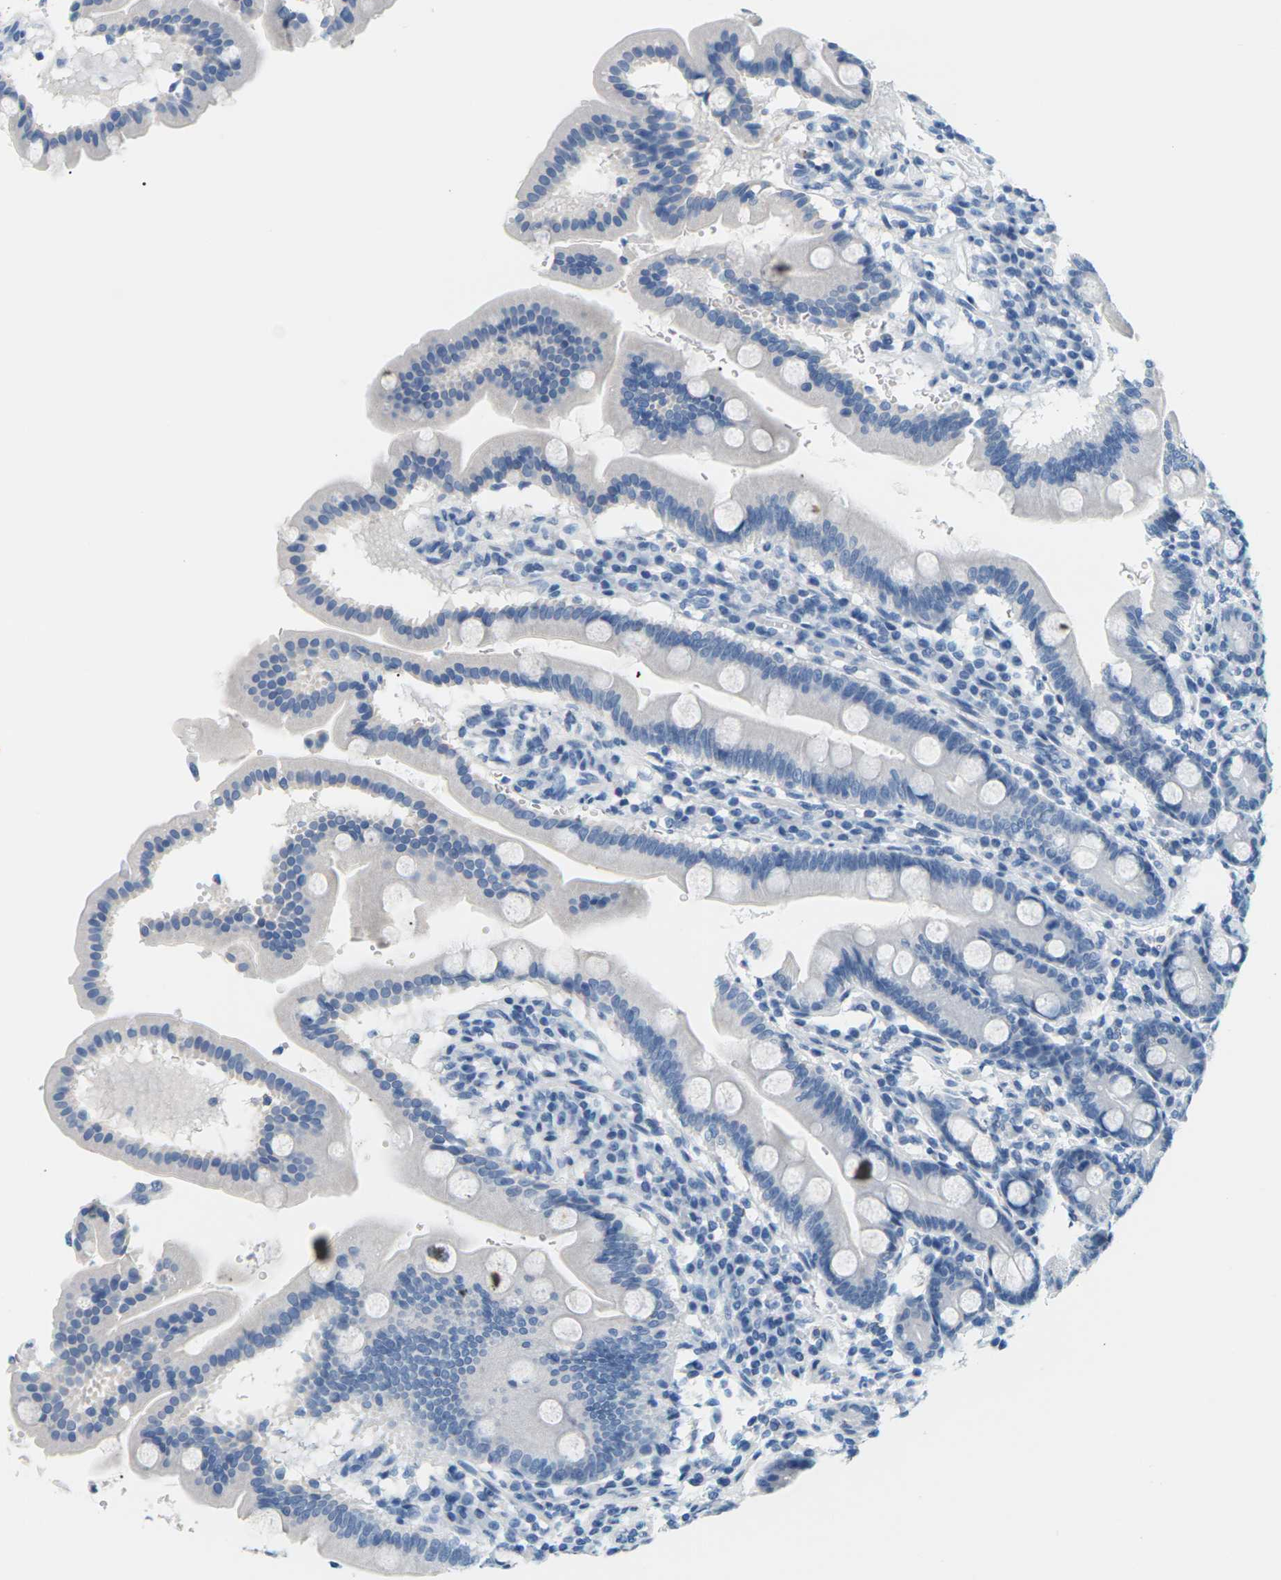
{"staining": {"intensity": "negative", "quantity": "none", "location": "none"}, "tissue": "duodenum", "cell_type": "Glandular cells", "image_type": "normal", "snomed": [{"axis": "morphology", "description": "Normal tissue, NOS"}, {"axis": "topography", "description": "Duodenum"}], "caption": "The IHC image has no significant staining in glandular cells of duodenum. The staining is performed using DAB brown chromogen with nuclei counter-stained in using hematoxylin.", "gene": "SLC12A1", "patient": {"sex": "male", "age": 50}}